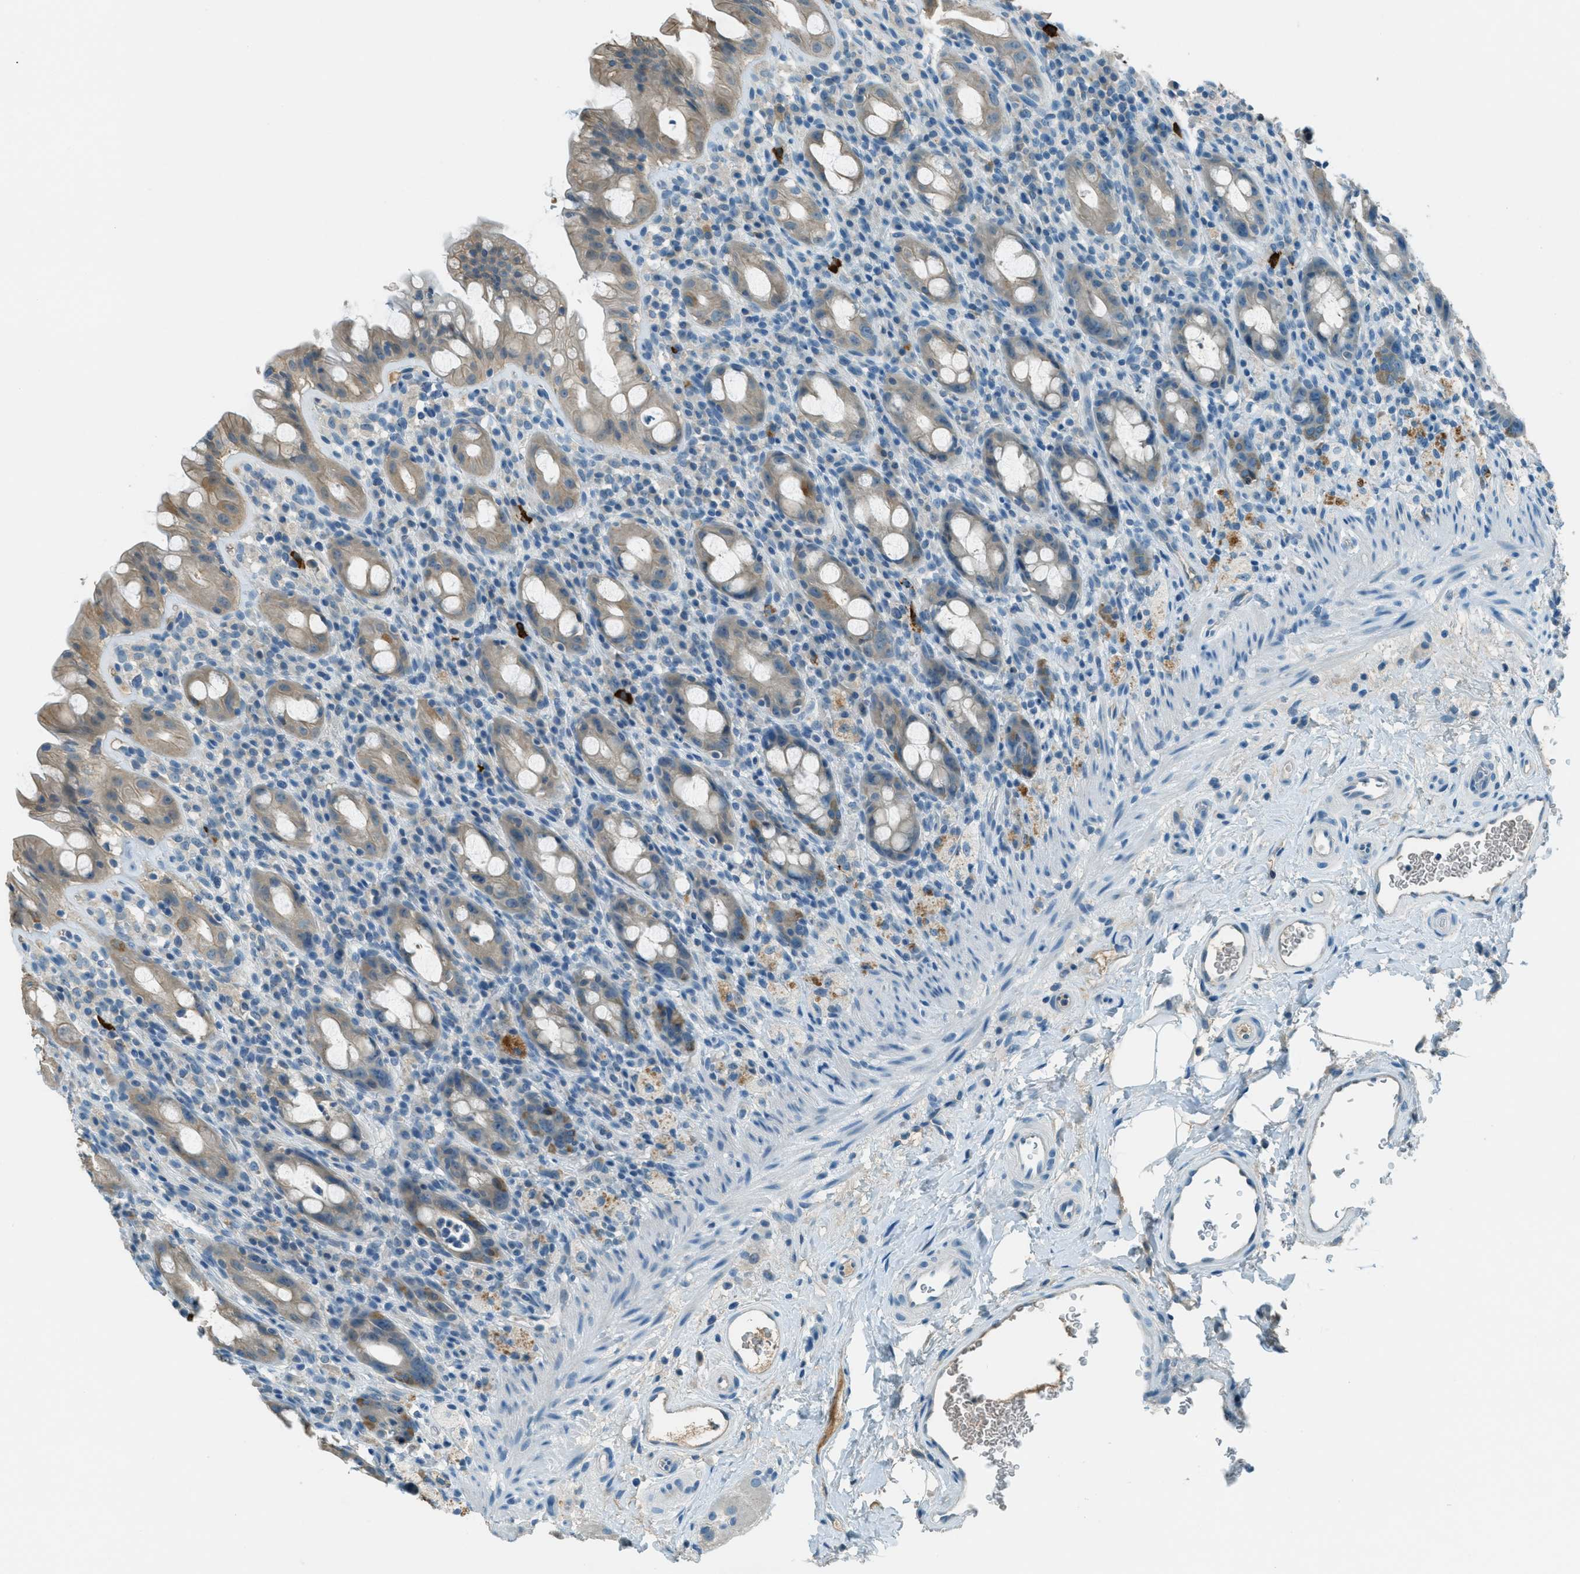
{"staining": {"intensity": "weak", "quantity": "25%-75%", "location": "cytoplasmic/membranous"}, "tissue": "rectum", "cell_type": "Glandular cells", "image_type": "normal", "snomed": [{"axis": "morphology", "description": "Normal tissue, NOS"}, {"axis": "topography", "description": "Rectum"}], "caption": "Immunohistochemical staining of unremarkable human rectum shows low levels of weak cytoplasmic/membranous expression in approximately 25%-75% of glandular cells.", "gene": "MSLN", "patient": {"sex": "male", "age": 44}}